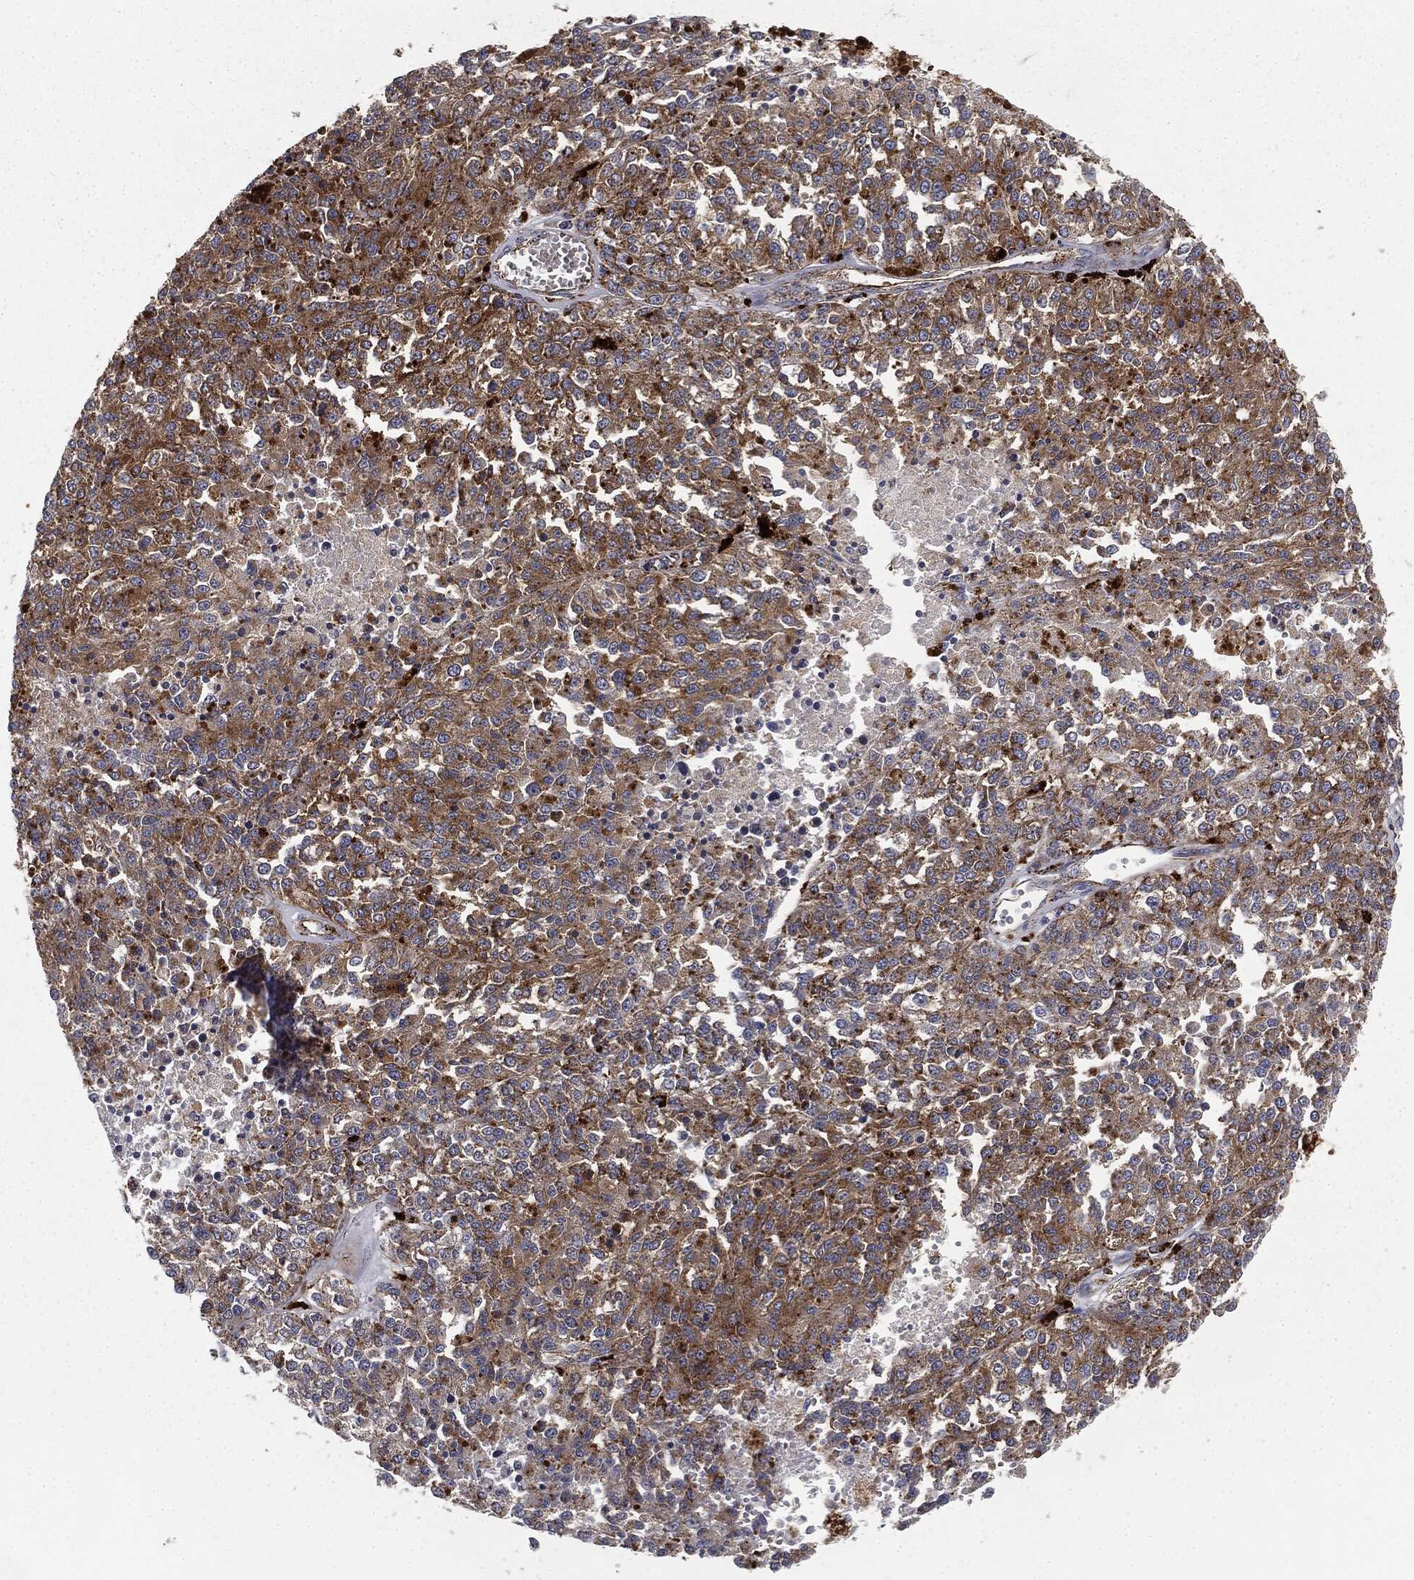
{"staining": {"intensity": "moderate", "quantity": ">75%", "location": "cytoplasmic/membranous"}, "tissue": "melanoma", "cell_type": "Tumor cells", "image_type": "cancer", "snomed": [{"axis": "morphology", "description": "Malignant melanoma, Metastatic site"}, {"axis": "topography", "description": "Lymph node"}], "caption": "IHC histopathology image of neoplastic tissue: human melanoma stained using immunohistochemistry (IHC) exhibits medium levels of moderate protein expression localized specifically in the cytoplasmic/membranous of tumor cells, appearing as a cytoplasmic/membranous brown color.", "gene": "CTSA", "patient": {"sex": "female", "age": 64}}